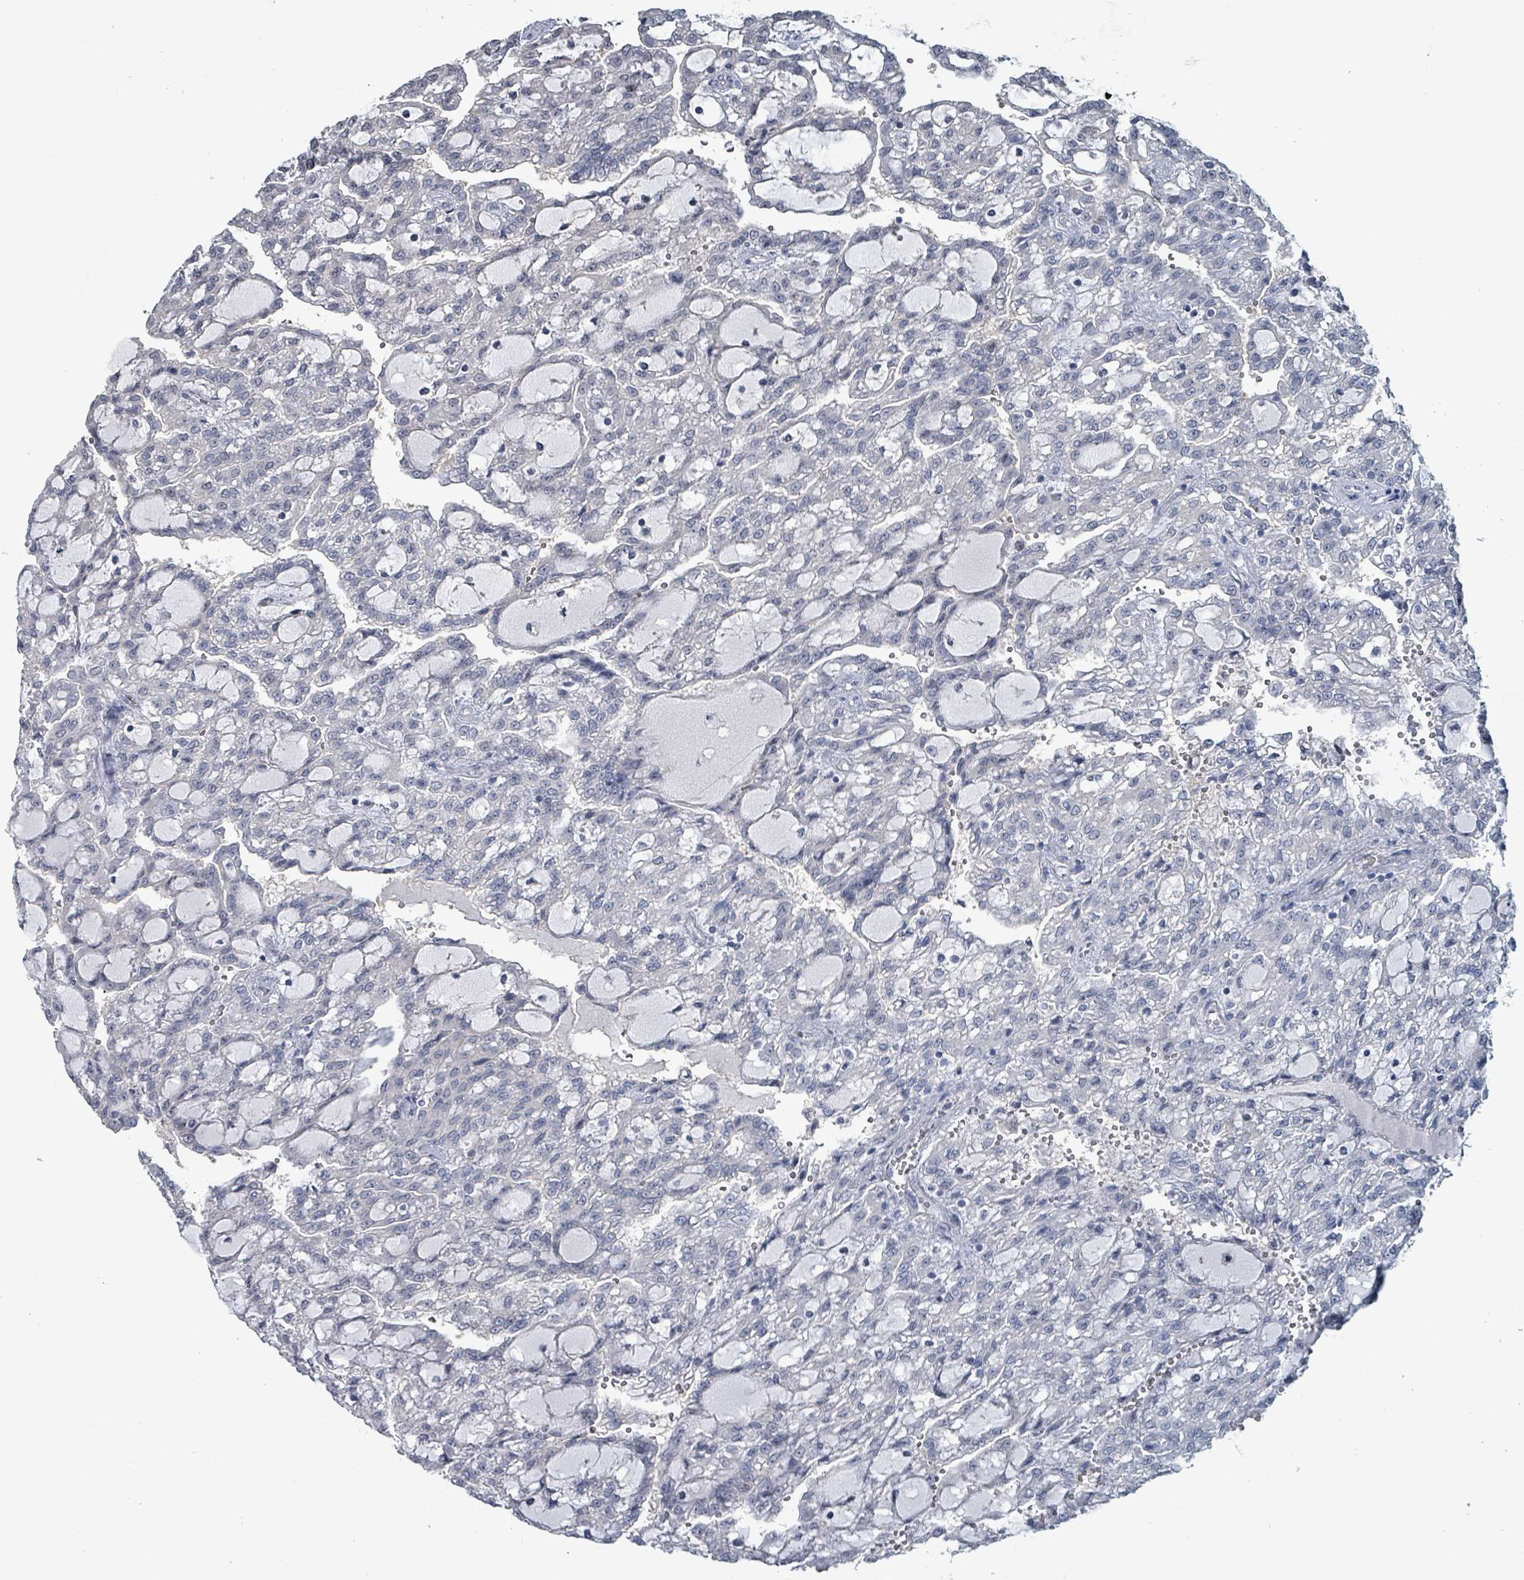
{"staining": {"intensity": "negative", "quantity": "none", "location": "none"}, "tissue": "renal cancer", "cell_type": "Tumor cells", "image_type": "cancer", "snomed": [{"axis": "morphology", "description": "Adenocarcinoma, NOS"}, {"axis": "topography", "description": "Kidney"}], "caption": "This is an immunohistochemistry photomicrograph of renal cancer. There is no staining in tumor cells.", "gene": "BIVM", "patient": {"sex": "male", "age": 63}}